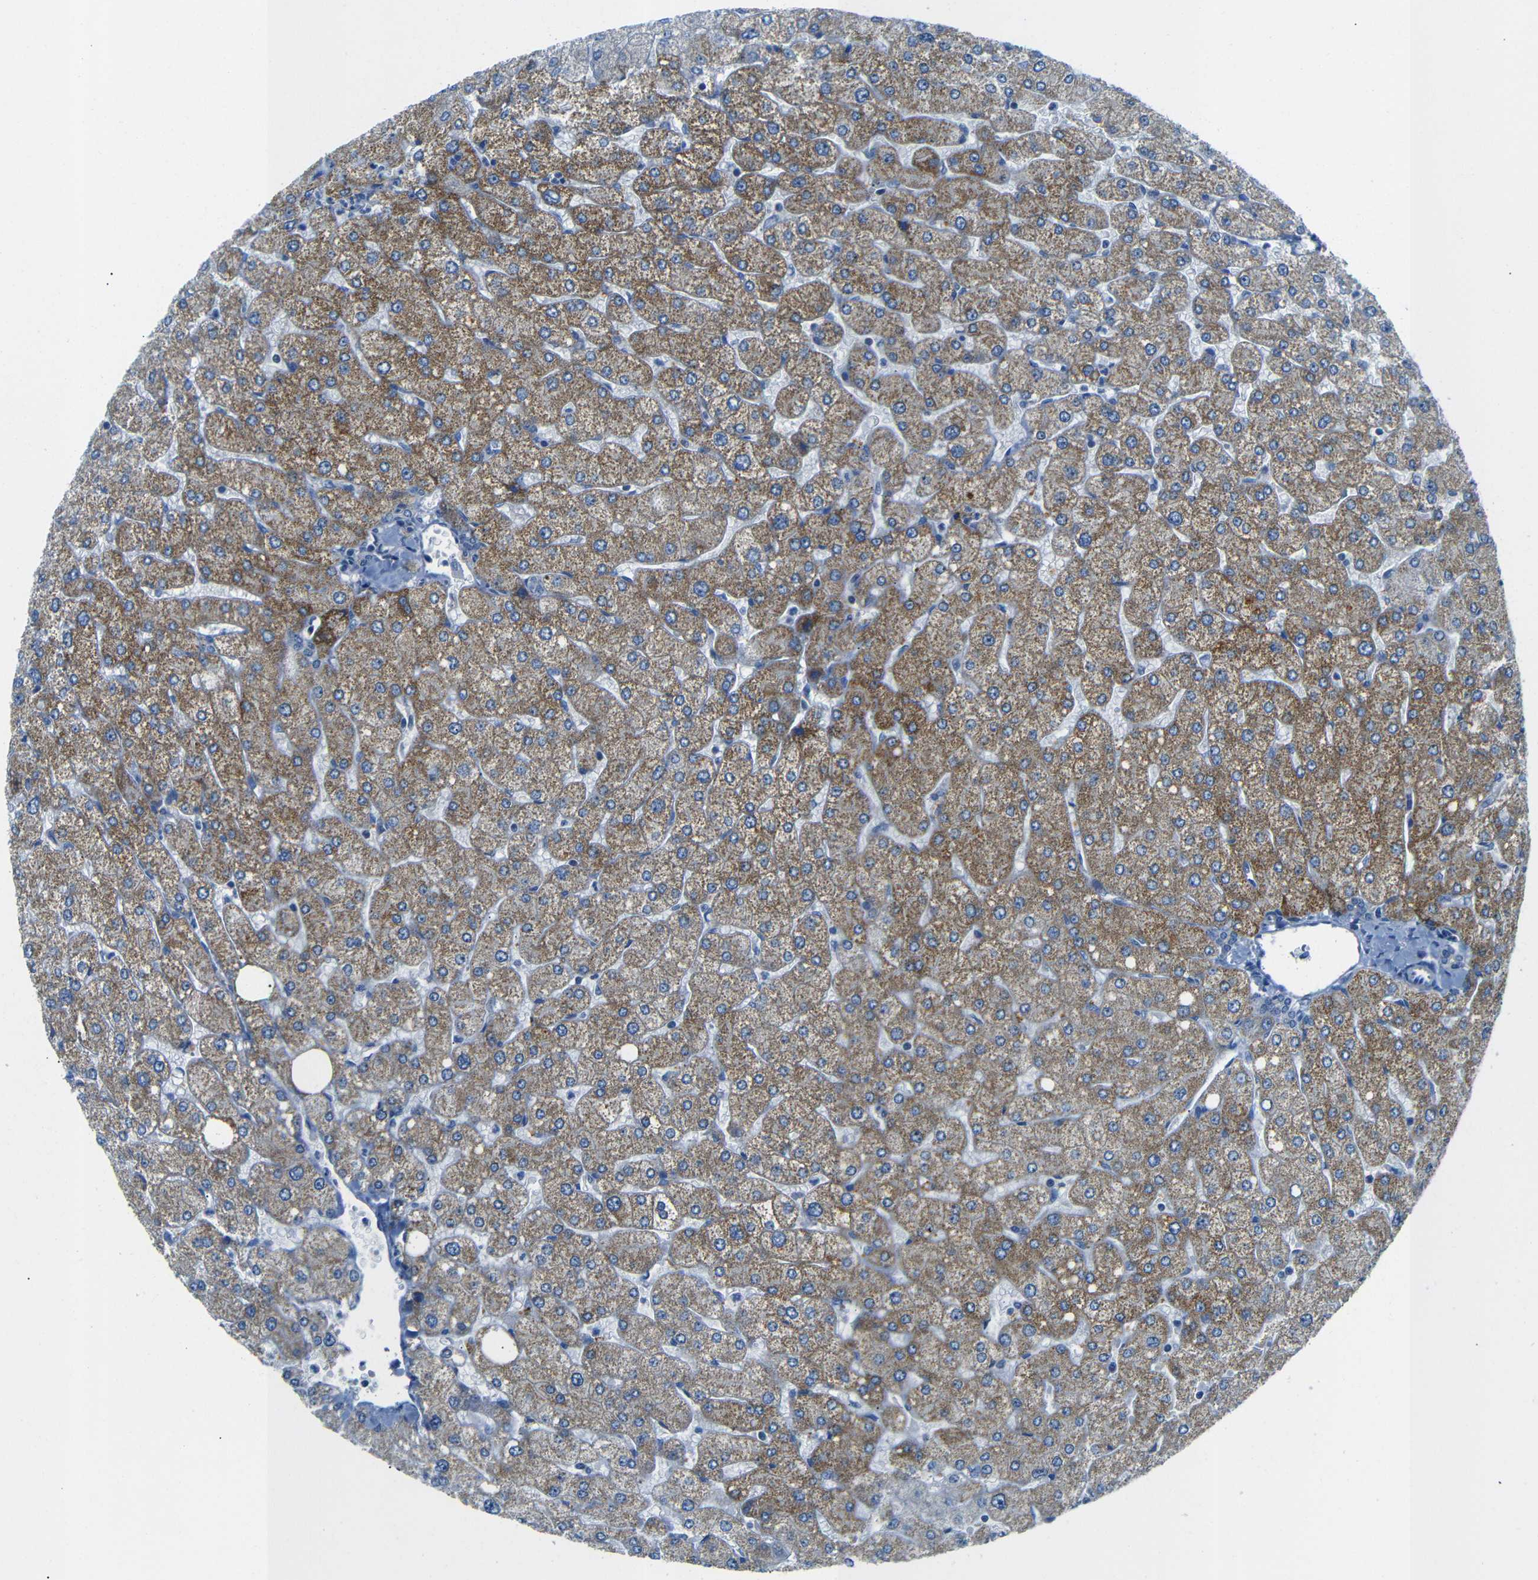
{"staining": {"intensity": "weak", "quantity": "<25%", "location": "cytoplasmic/membranous"}, "tissue": "liver", "cell_type": "Cholangiocytes", "image_type": "normal", "snomed": [{"axis": "morphology", "description": "Normal tissue, NOS"}, {"axis": "topography", "description": "Liver"}], "caption": "Immunohistochemistry (IHC) of normal human liver exhibits no staining in cholangiocytes.", "gene": "DCP1A", "patient": {"sex": "male", "age": 55}}